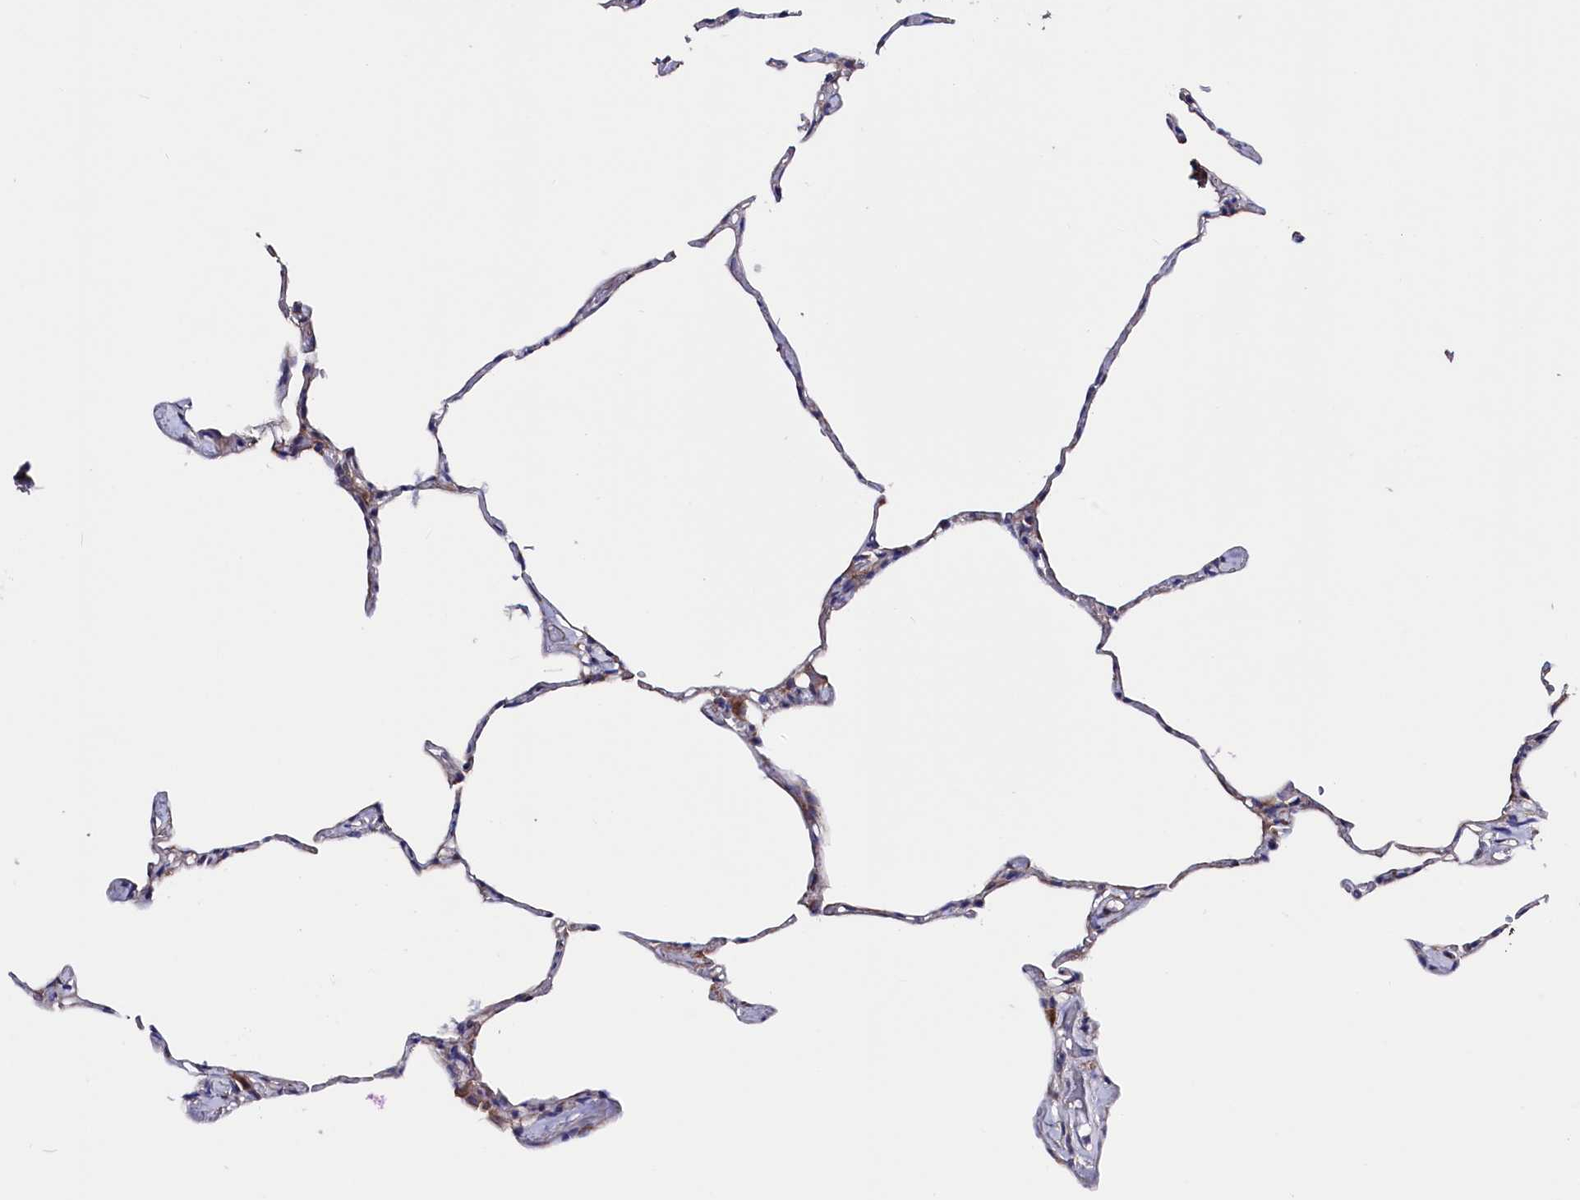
{"staining": {"intensity": "weak", "quantity": "<25%", "location": "cytoplasmic/membranous"}, "tissue": "lung", "cell_type": "Alveolar cells", "image_type": "normal", "snomed": [{"axis": "morphology", "description": "Normal tissue, NOS"}, {"axis": "topography", "description": "Lung"}], "caption": "The IHC image has no significant expression in alveolar cells of lung. (DAB immunohistochemistry visualized using brightfield microscopy, high magnification).", "gene": "WNT8A", "patient": {"sex": "male", "age": 65}}